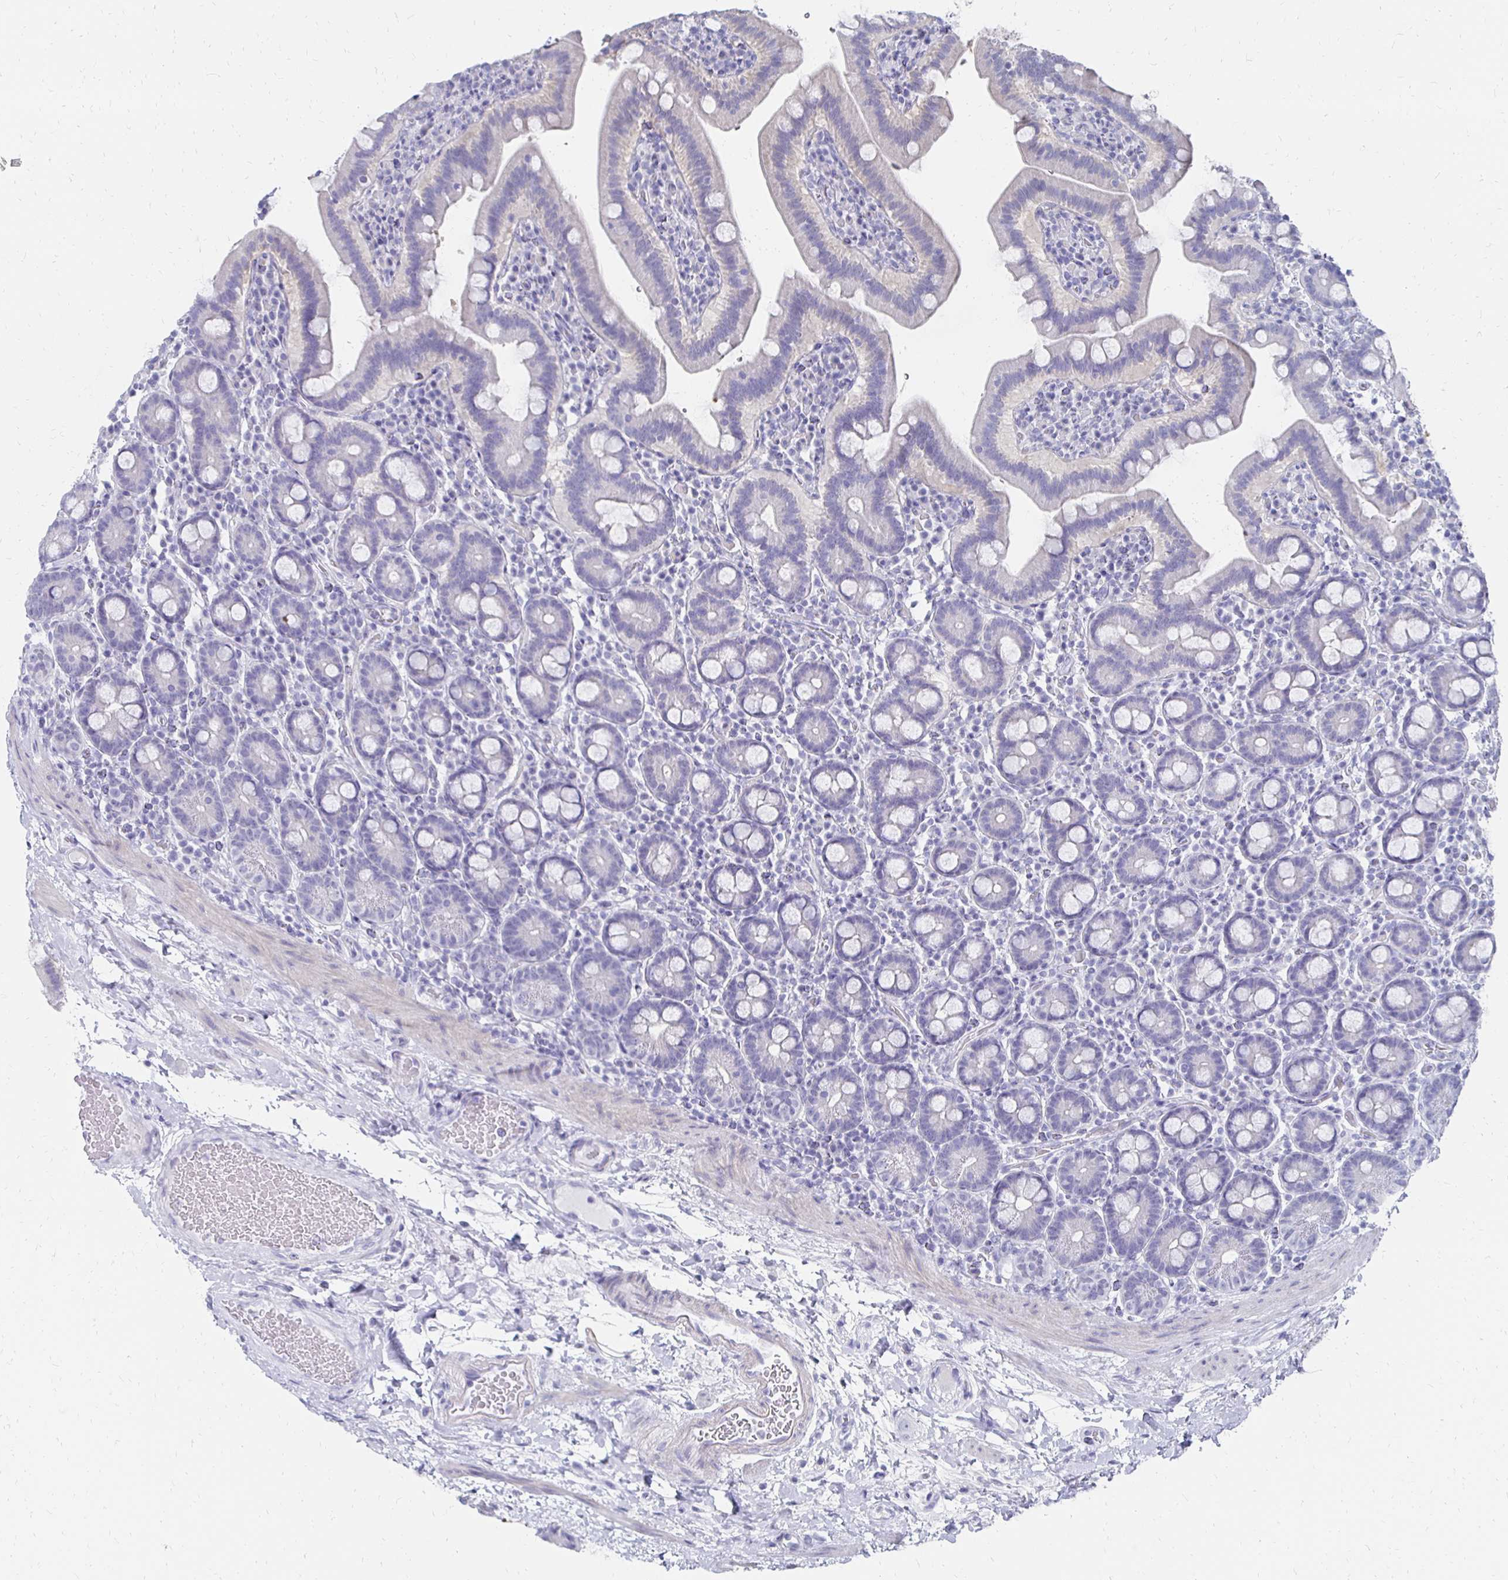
{"staining": {"intensity": "negative", "quantity": "none", "location": "none"}, "tissue": "small intestine", "cell_type": "Glandular cells", "image_type": "normal", "snomed": [{"axis": "morphology", "description": "Normal tissue, NOS"}, {"axis": "topography", "description": "Small intestine"}], "caption": "The image reveals no staining of glandular cells in normal small intestine.", "gene": "SYCP3", "patient": {"sex": "male", "age": 26}}